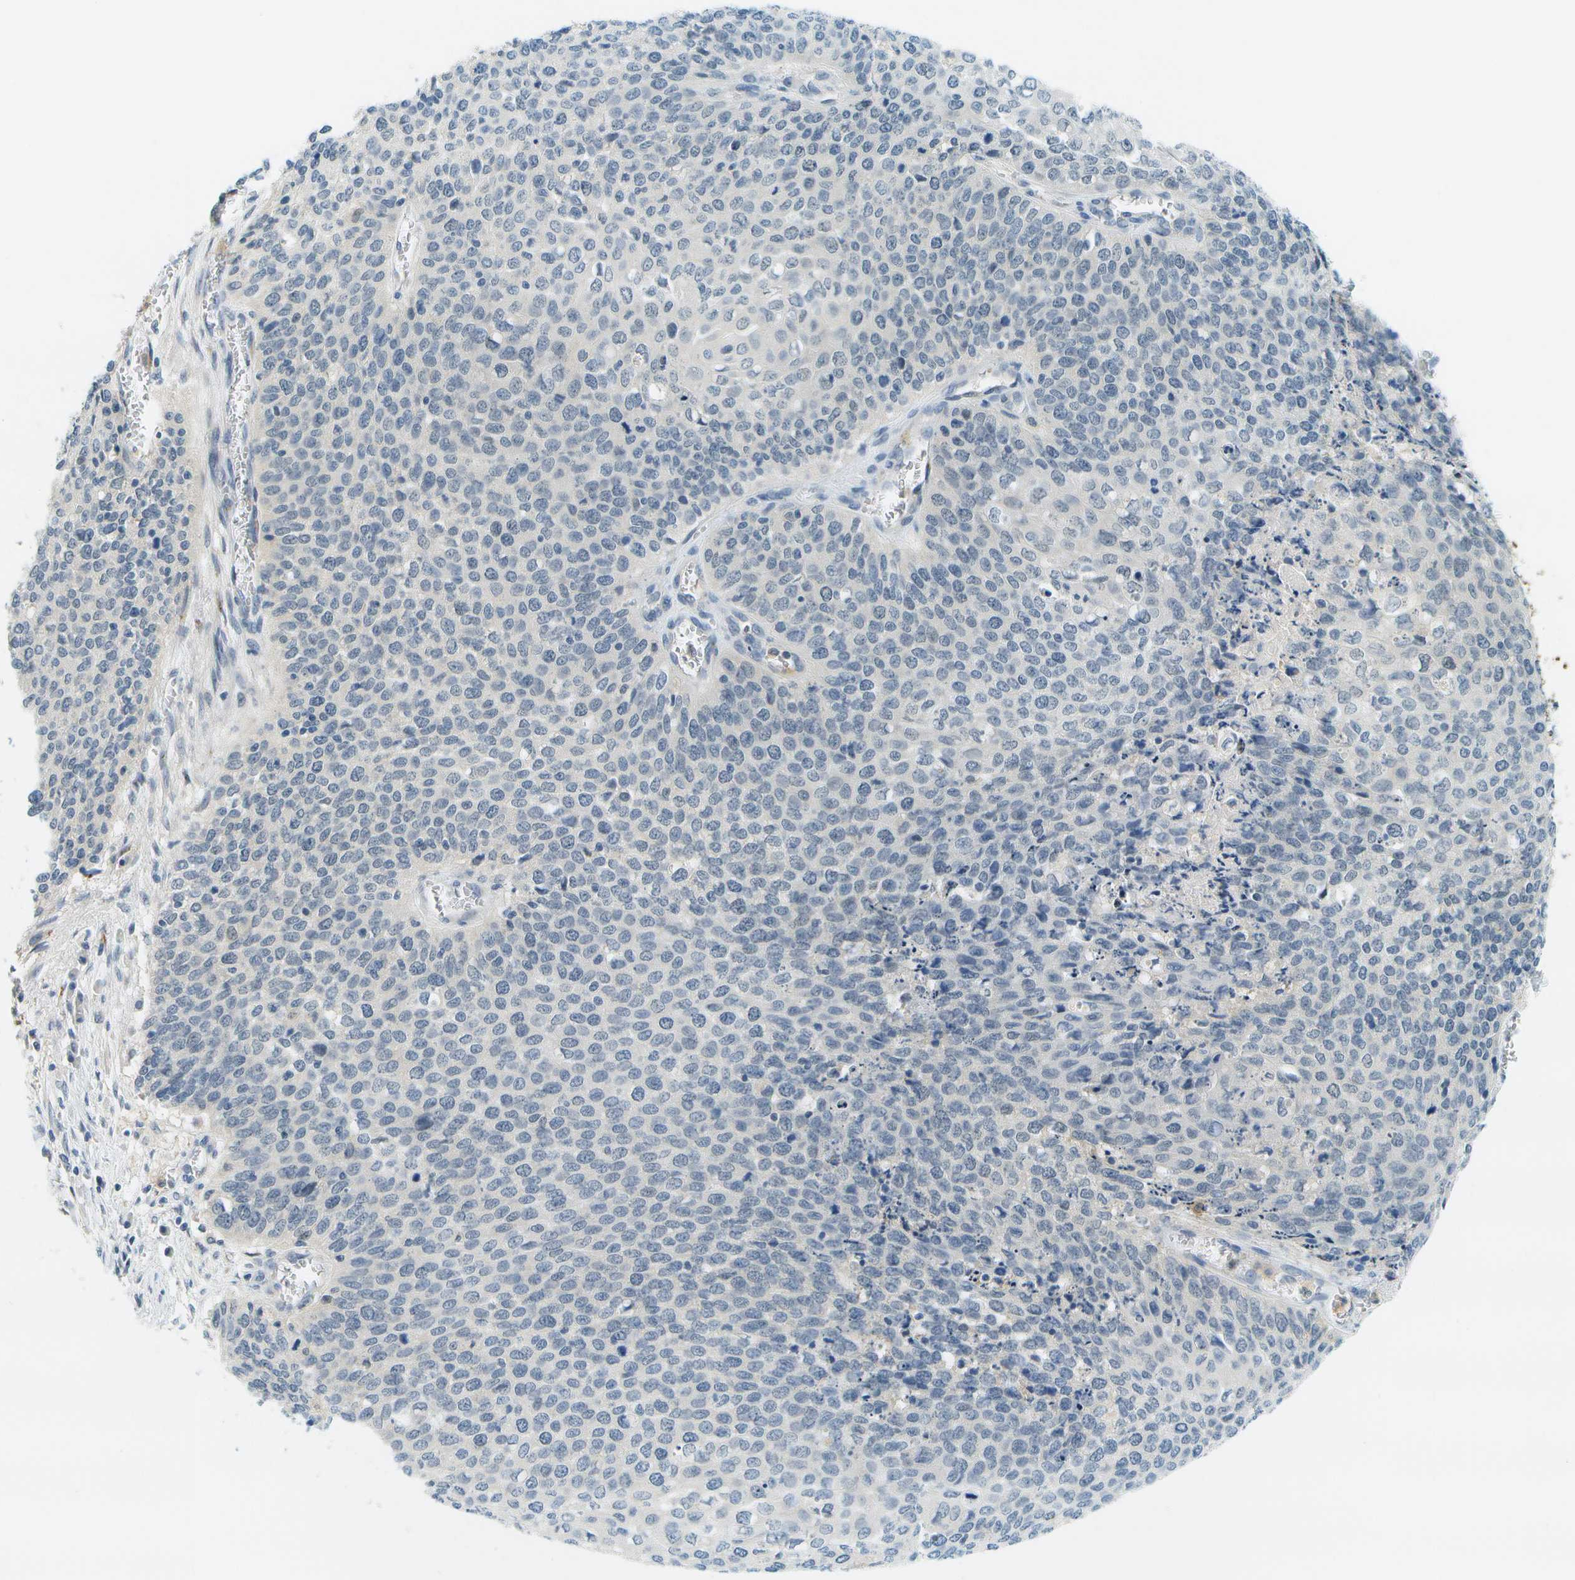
{"staining": {"intensity": "negative", "quantity": "none", "location": "none"}, "tissue": "cervical cancer", "cell_type": "Tumor cells", "image_type": "cancer", "snomed": [{"axis": "morphology", "description": "Squamous cell carcinoma, NOS"}, {"axis": "topography", "description": "Cervix"}], "caption": "Immunohistochemistry (IHC) micrograph of neoplastic tissue: human cervical squamous cell carcinoma stained with DAB reveals no significant protein positivity in tumor cells. (DAB (3,3'-diaminobenzidine) immunohistochemistry (IHC) visualized using brightfield microscopy, high magnification).", "gene": "RASGRP2", "patient": {"sex": "female", "age": 39}}